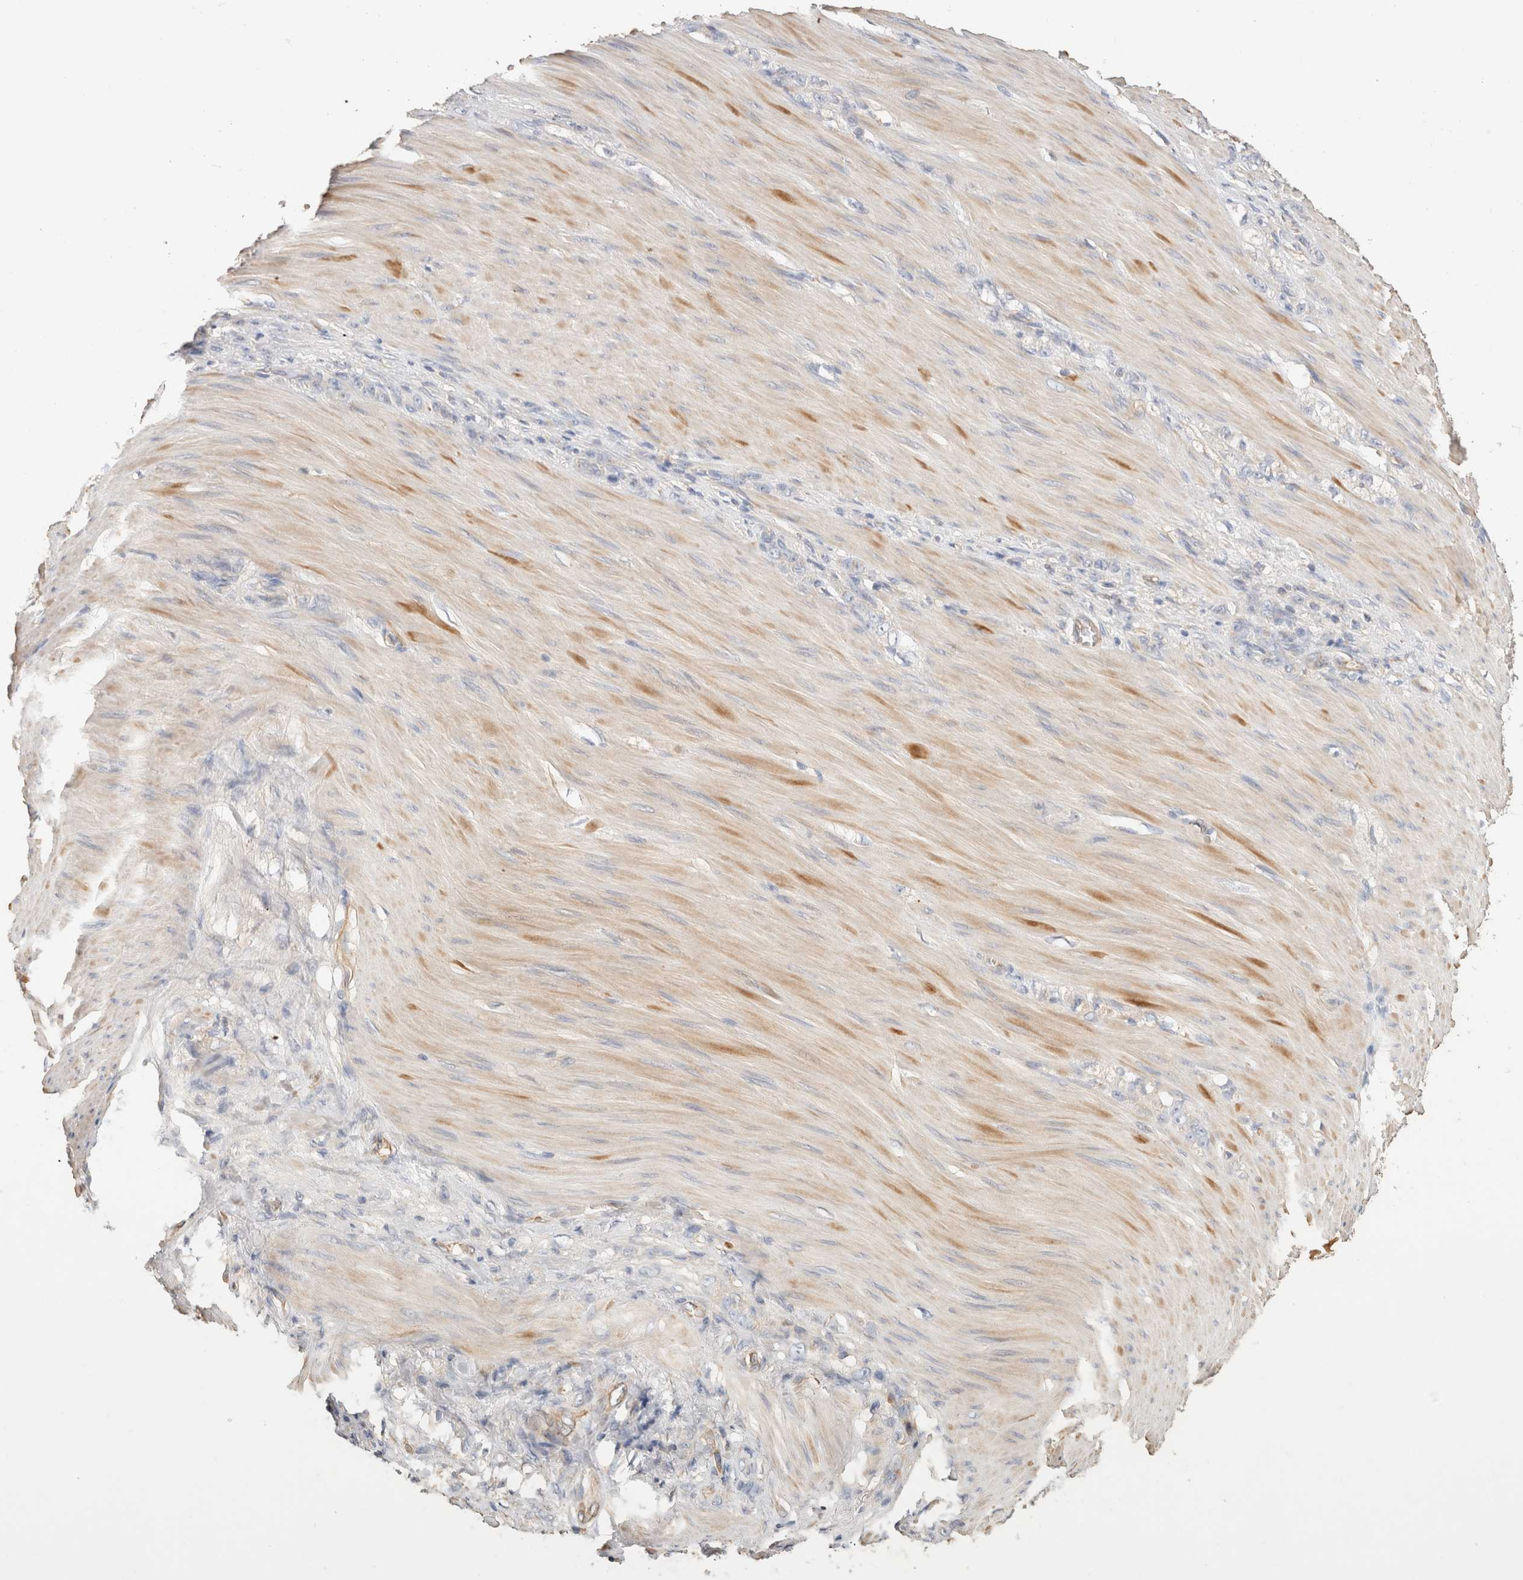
{"staining": {"intensity": "negative", "quantity": "none", "location": "none"}, "tissue": "stomach cancer", "cell_type": "Tumor cells", "image_type": "cancer", "snomed": [{"axis": "morphology", "description": "Normal tissue, NOS"}, {"axis": "morphology", "description": "Adenocarcinoma, NOS"}, {"axis": "topography", "description": "Stomach"}], "caption": "There is no significant staining in tumor cells of stomach cancer.", "gene": "PROS1", "patient": {"sex": "male", "age": 82}}